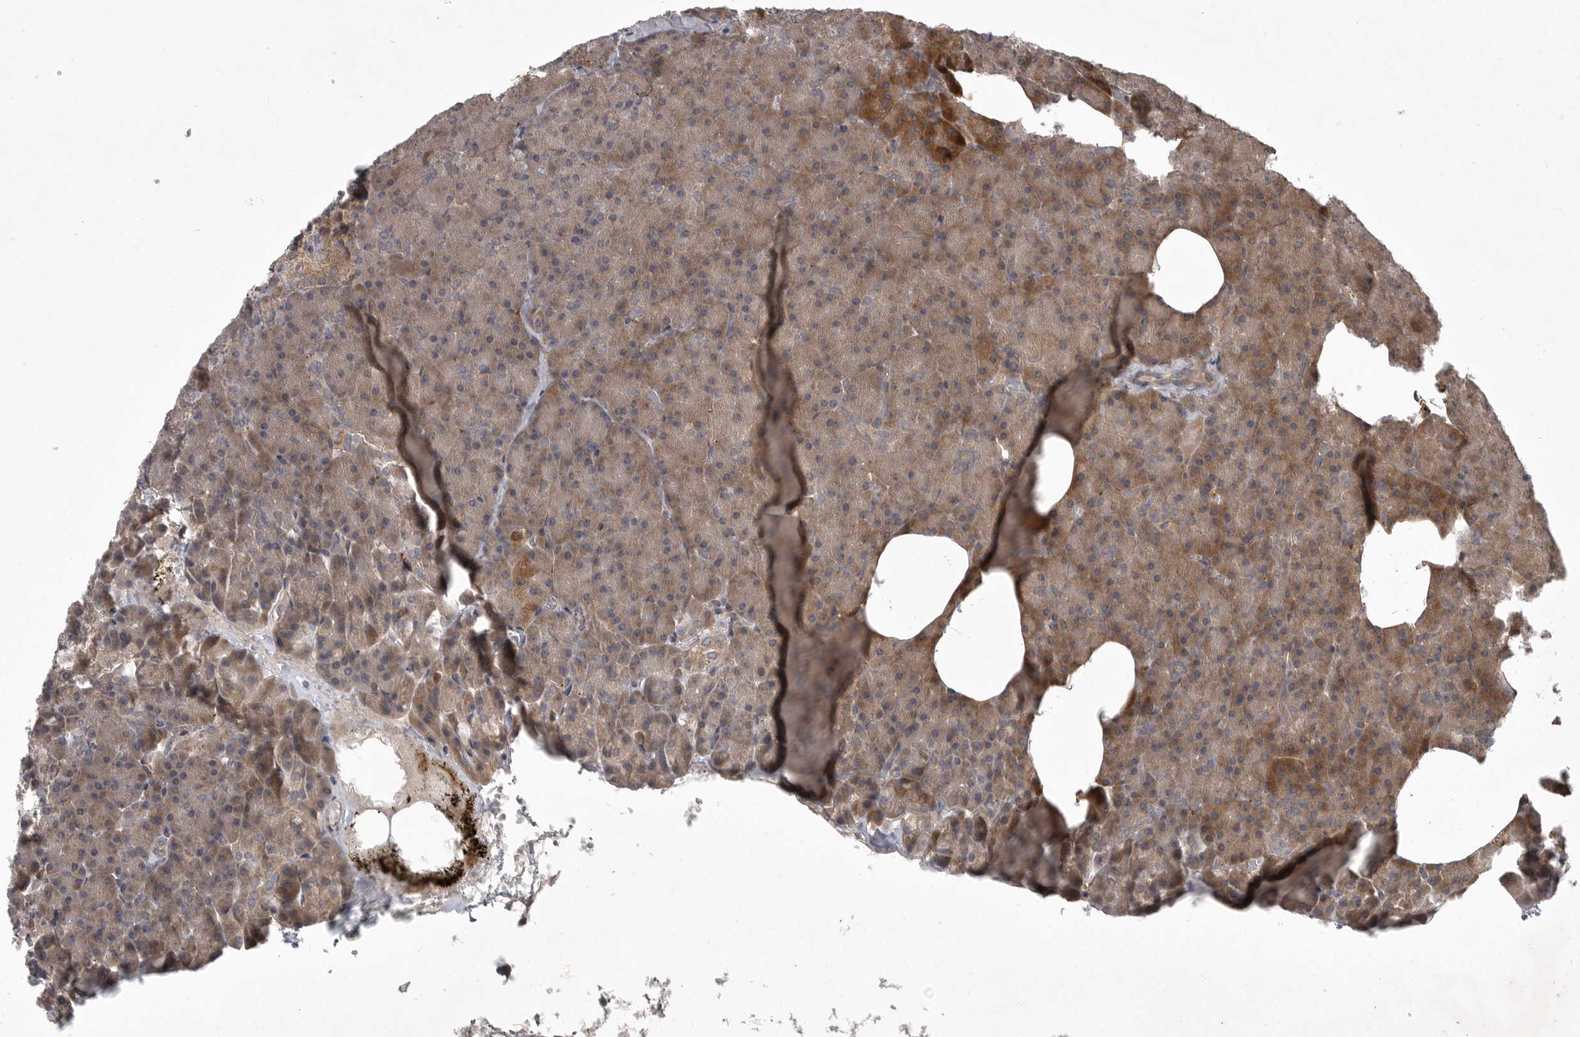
{"staining": {"intensity": "moderate", "quantity": "25%-75%", "location": "cytoplasmic/membranous"}, "tissue": "pancreas", "cell_type": "Exocrine glandular cells", "image_type": "normal", "snomed": [{"axis": "morphology", "description": "Normal tissue, NOS"}, {"axis": "morphology", "description": "Carcinoid, malignant, NOS"}, {"axis": "topography", "description": "Pancreas"}], "caption": "Immunohistochemistry (IHC) staining of benign pancreas, which reveals medium levels of moderate cytoplasmic/membranous positivity in approximately 25%-75% of exocrine glandular cells indicating moderate cytoplasmic/membranous protein staining. The staining was performed using DAB (brown) for protein detection and nuclei were counterstained in hematoxylin (blue).", "gene": "GPR31", "patient": {"sex": "female", "age": 35}}